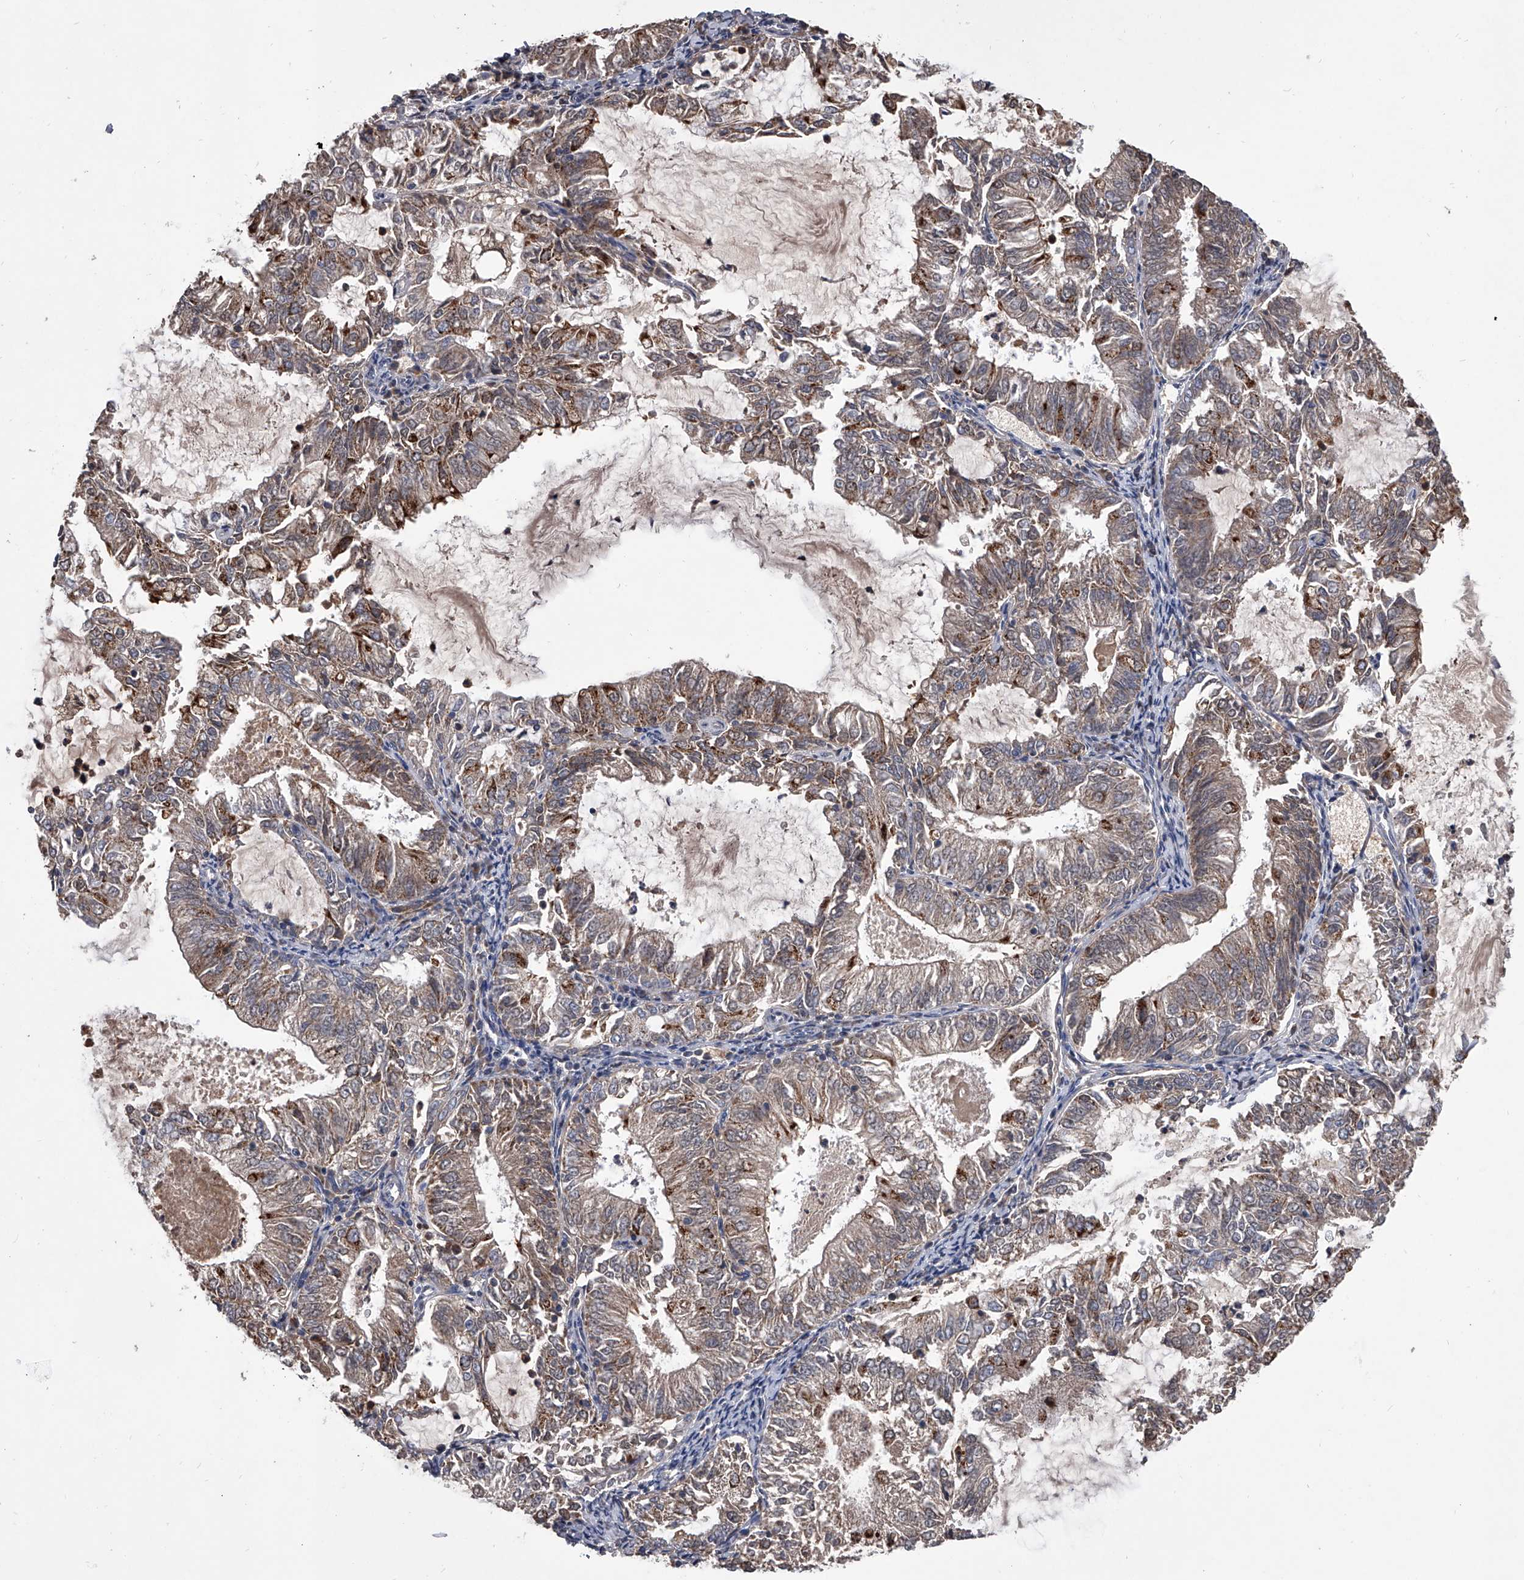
{"staining": {"intensity": "weak", "quantity": ">75%", "location": "cytoplasmic/membranous"}, "tissue": "endometrial cancer", "cell_type": "Tumor cells", "image_type": "cancer", "snomed": [{"axis": "morphology", "description": "Adenocarcinoma, NOS"}, {"axis": "topography", "description": "Endometrium"}], "caption": "Immunohistochemical staining of adenocarcinoma (endometrial) reveals low levels of weak cytoplasmic/membranous protein staining in approximately >75% of tumor cells. Nuclei are stained in blue.", "gene": "NRP1", "patient": {"sex": "female", "age": 57}}